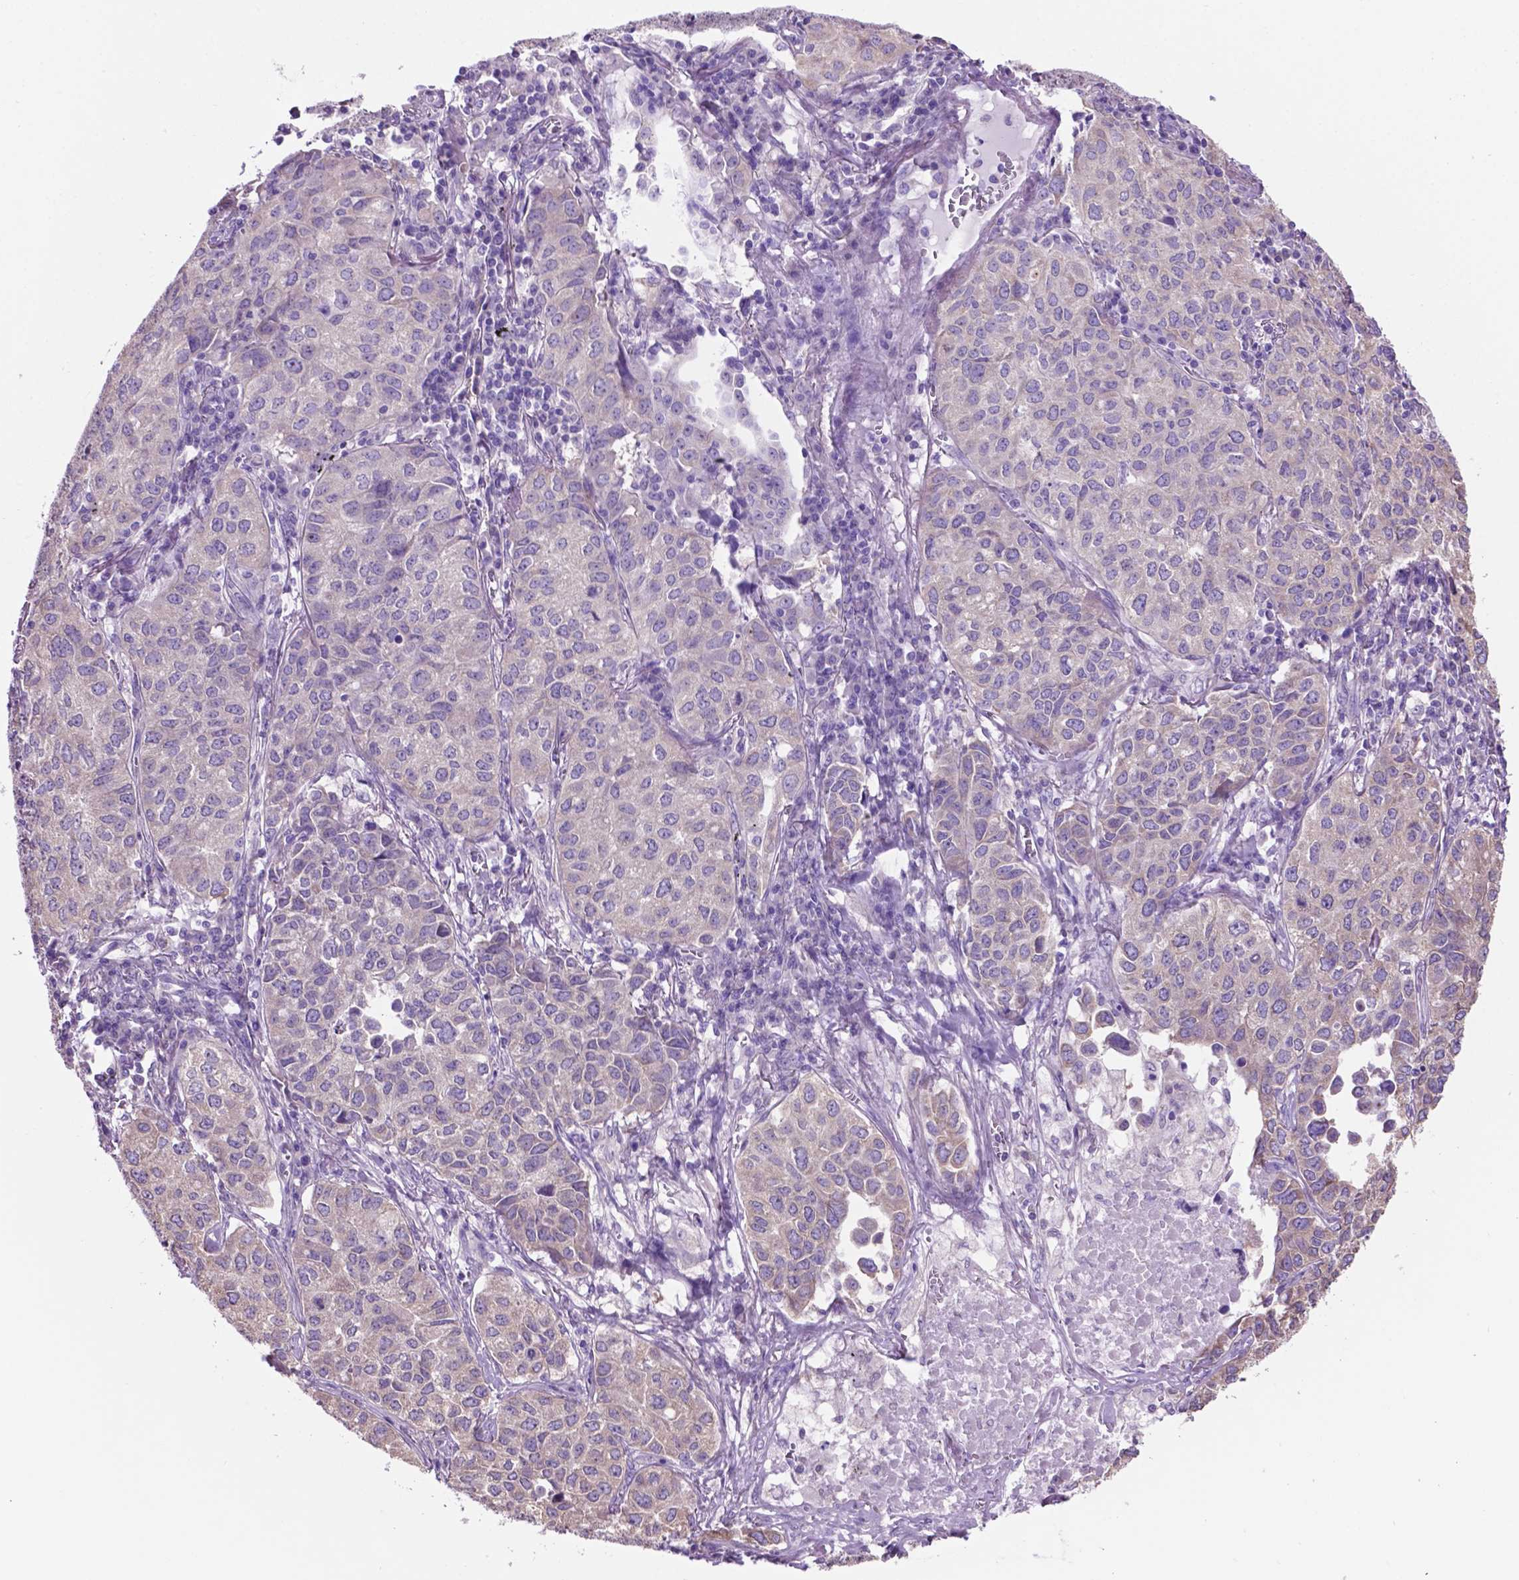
{"staining": {"intensity": "negative", "quantity": "none", "location": "none"}, "tissue": "lung cancer", "cell_type": "Tumor cells", "image_type": "cancer", "snomed": [{"axis": "morphology", "description": "Adenocarcinoma, NOS"}, {"axis": "topography", "description": "Lung"}], "caption": "Photomicrograph shows no significant protein positivity in tumor cells of lung adenocarcinoma.", "gene": "SPDYA", "patient": {"sex": "female", "age": 50}}